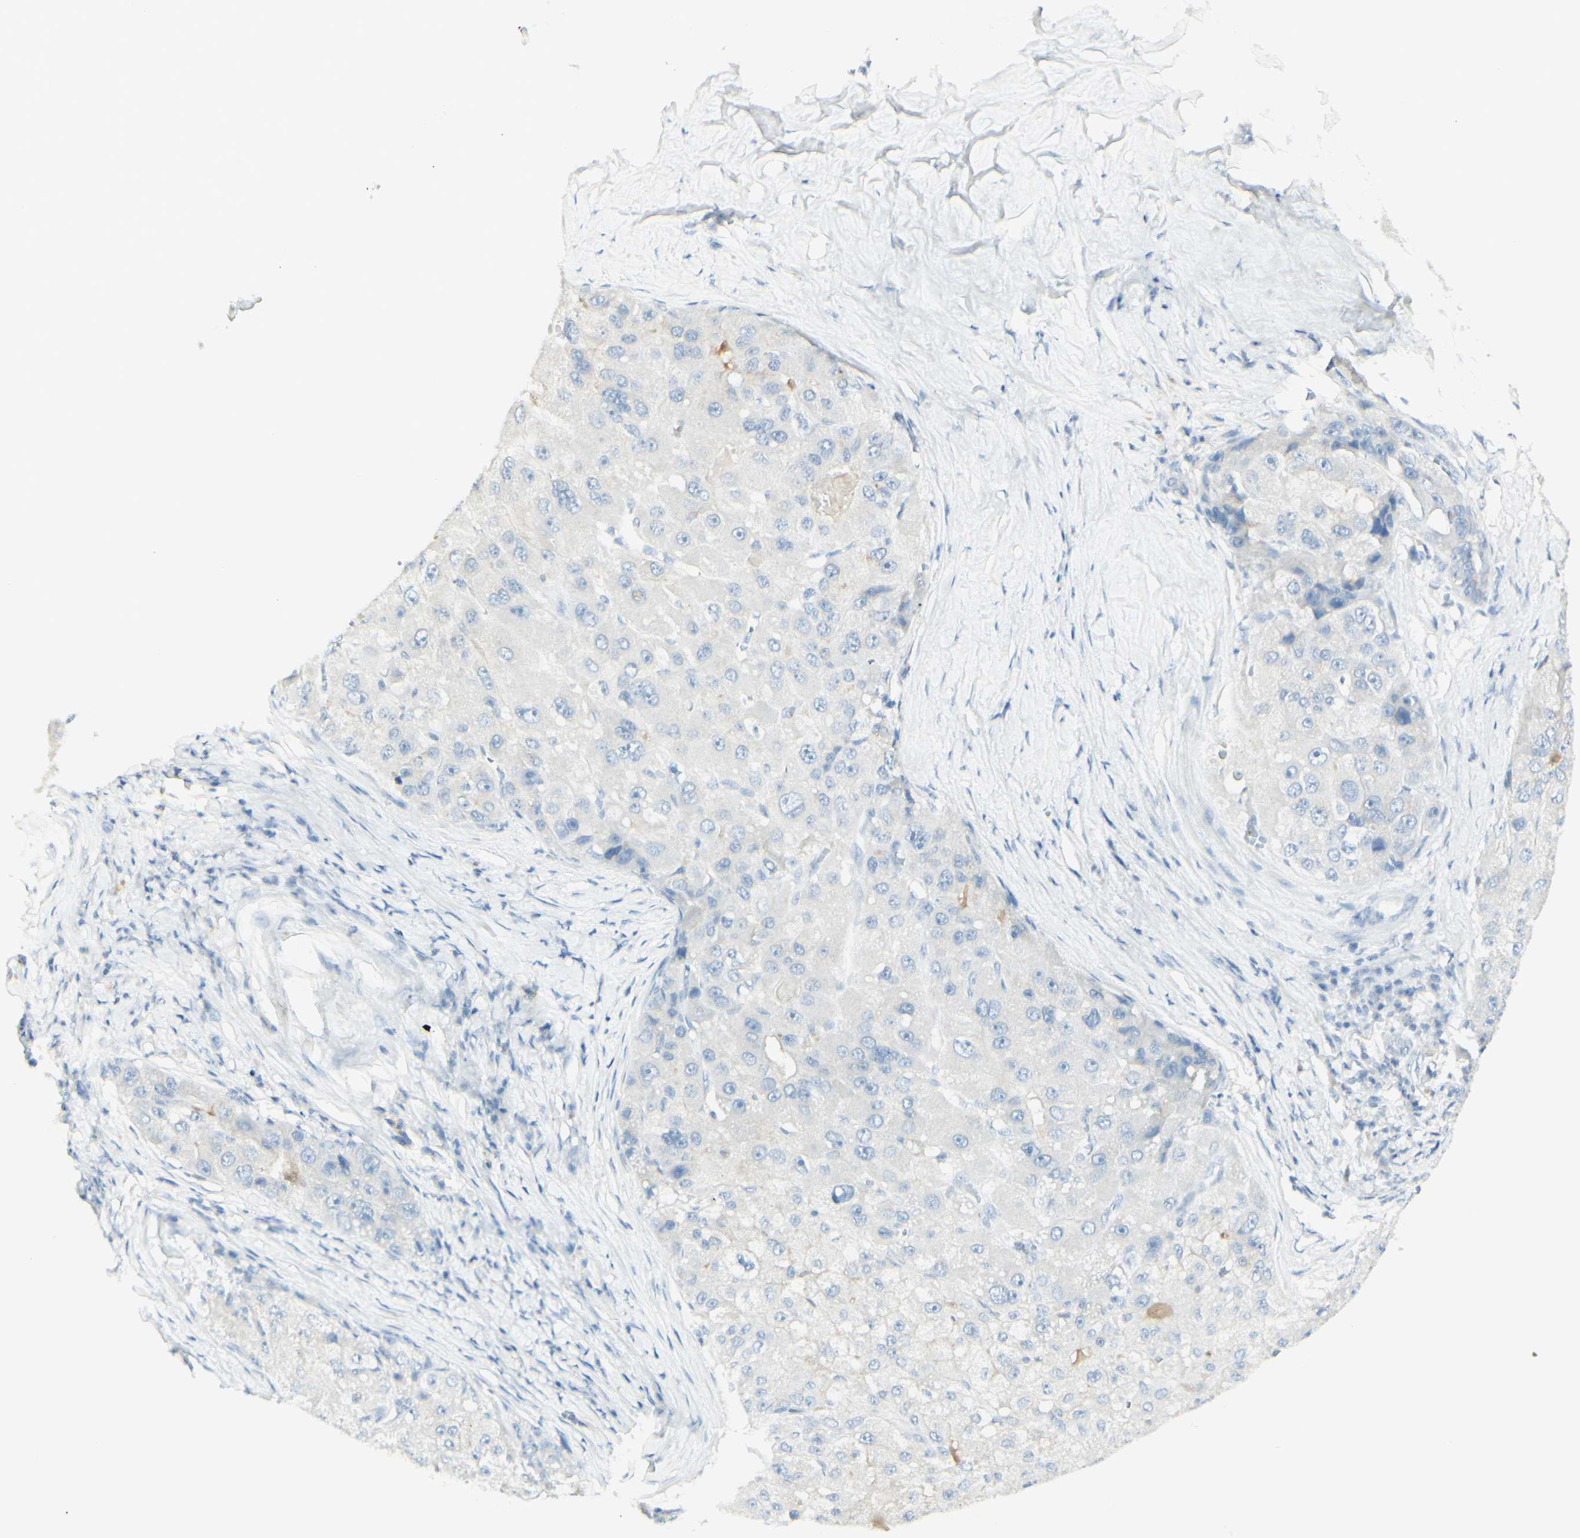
{"staining": {"intensity": "negative", "quantity": "none", "location": "none"}, "tissue": "liver cancer", "cell_type": "Tumor cells", "image_type": "cancer", "snomed": [{"axis": "morphology", "description": "Carcinoma, Hepatocellular, NOS"}, {"axis": "topography", "description": "Liver"}], "caption": "A high-resolution micrograph shows immunohistochemistry (IHC) staining of liver cancer (hepatocellular carcinoma), which reveals no significant expression in tumor cells.", "gene": "MDK", "patient": {"sex": "male", "age": 80}}